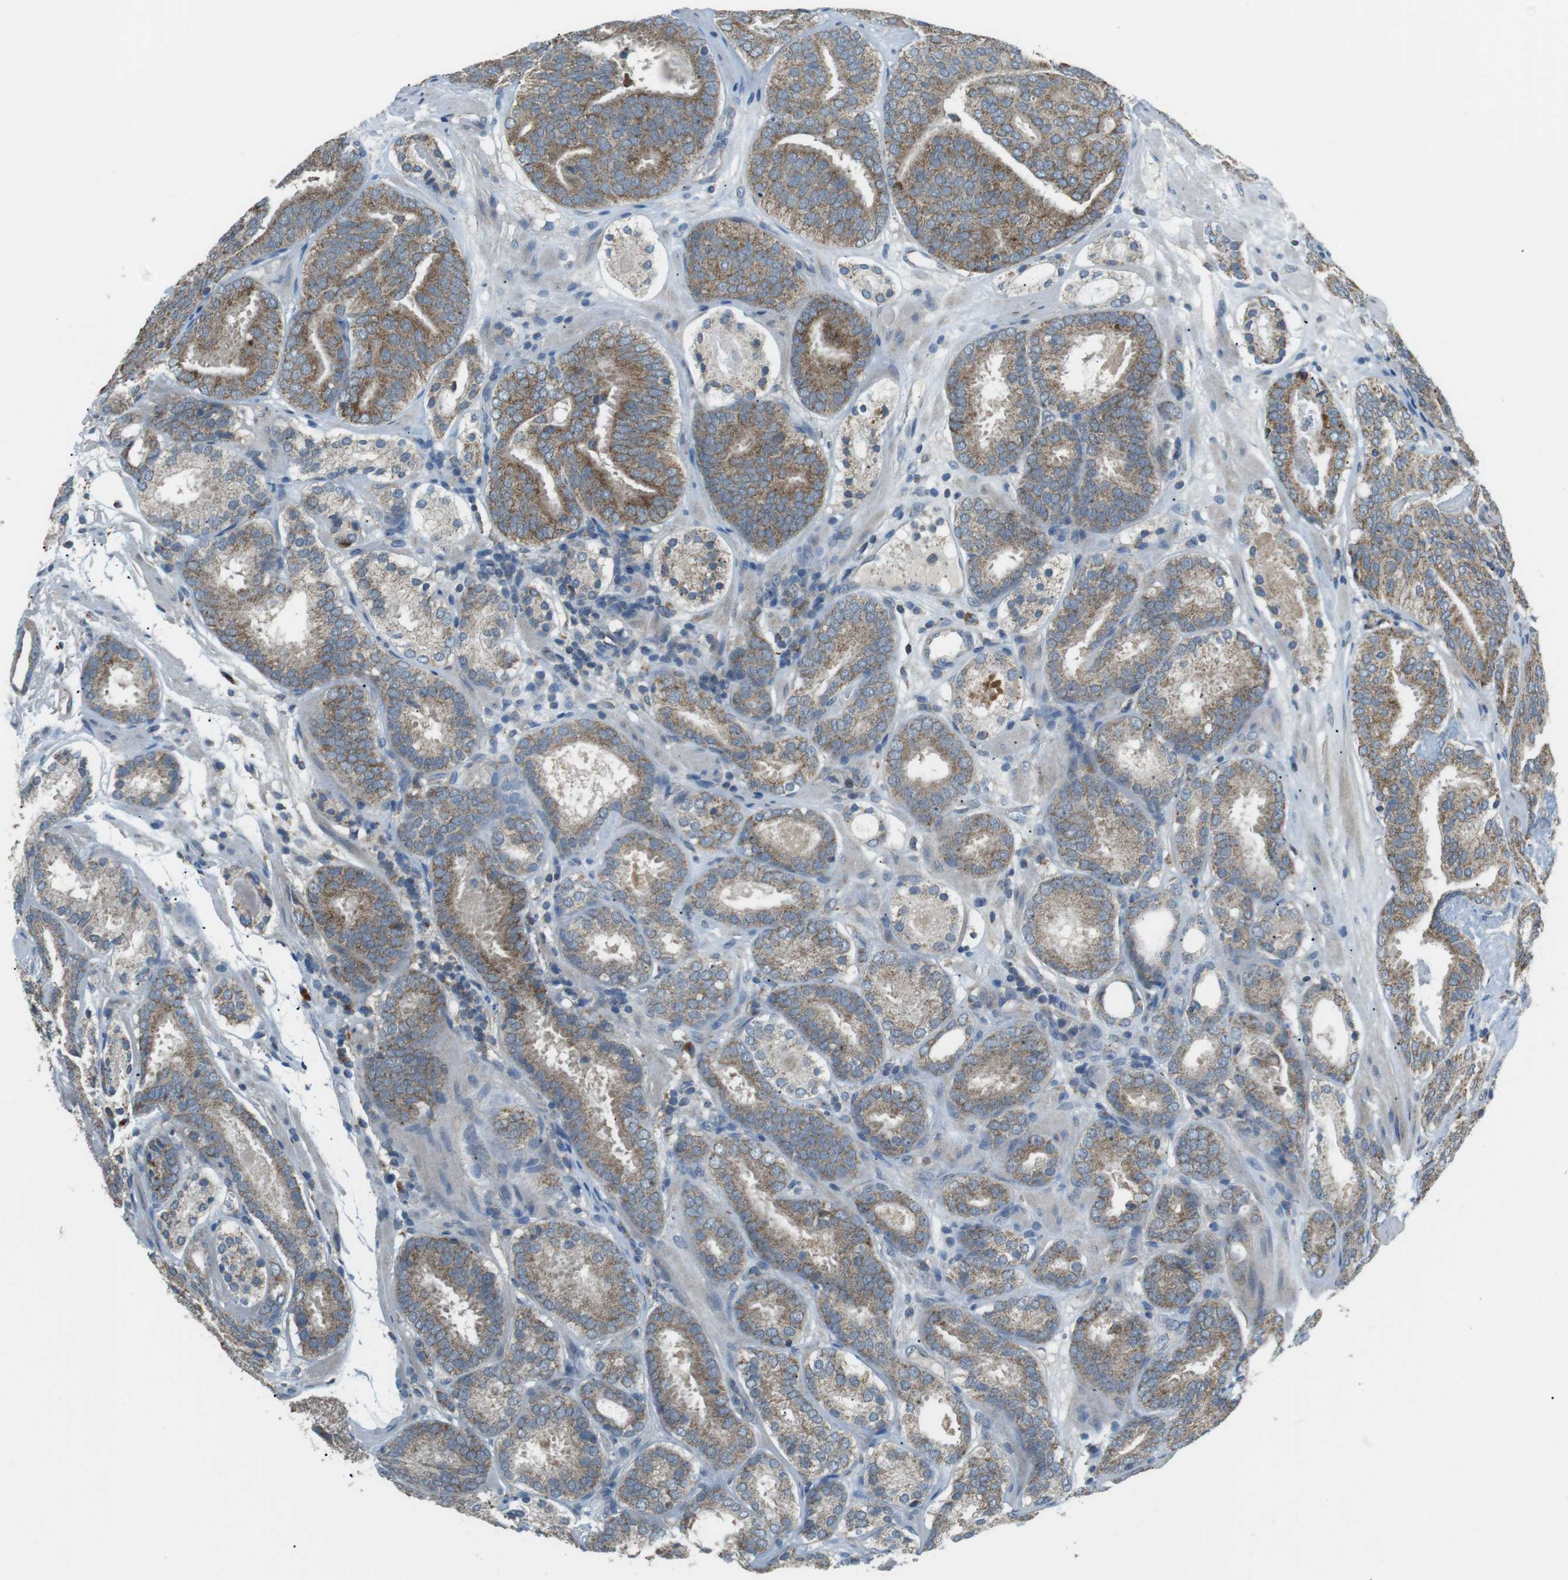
{"staining": {"intensity": "moderate", "quantity": ">75%", "location": "cytoplasmic/membranous"}, "tissue": "prostate cancer", "cell_type": "Tumor cells", "image_type": "cancer", "snomed": [{"axis": "morphology", "description": "Adenocarcinoma, Low grade"}, {"axis": "topography", "description": "Prostate"}], "caption": "A high-resolution image shows IHC staining of prostate adenocarcinoma (low-grade), which demonstrates moderate cytoplasmic/membranous positivity in about >75% of tumor cells.", "gene": "BACE1", "patient": {"sex": "male", "age": 69}}